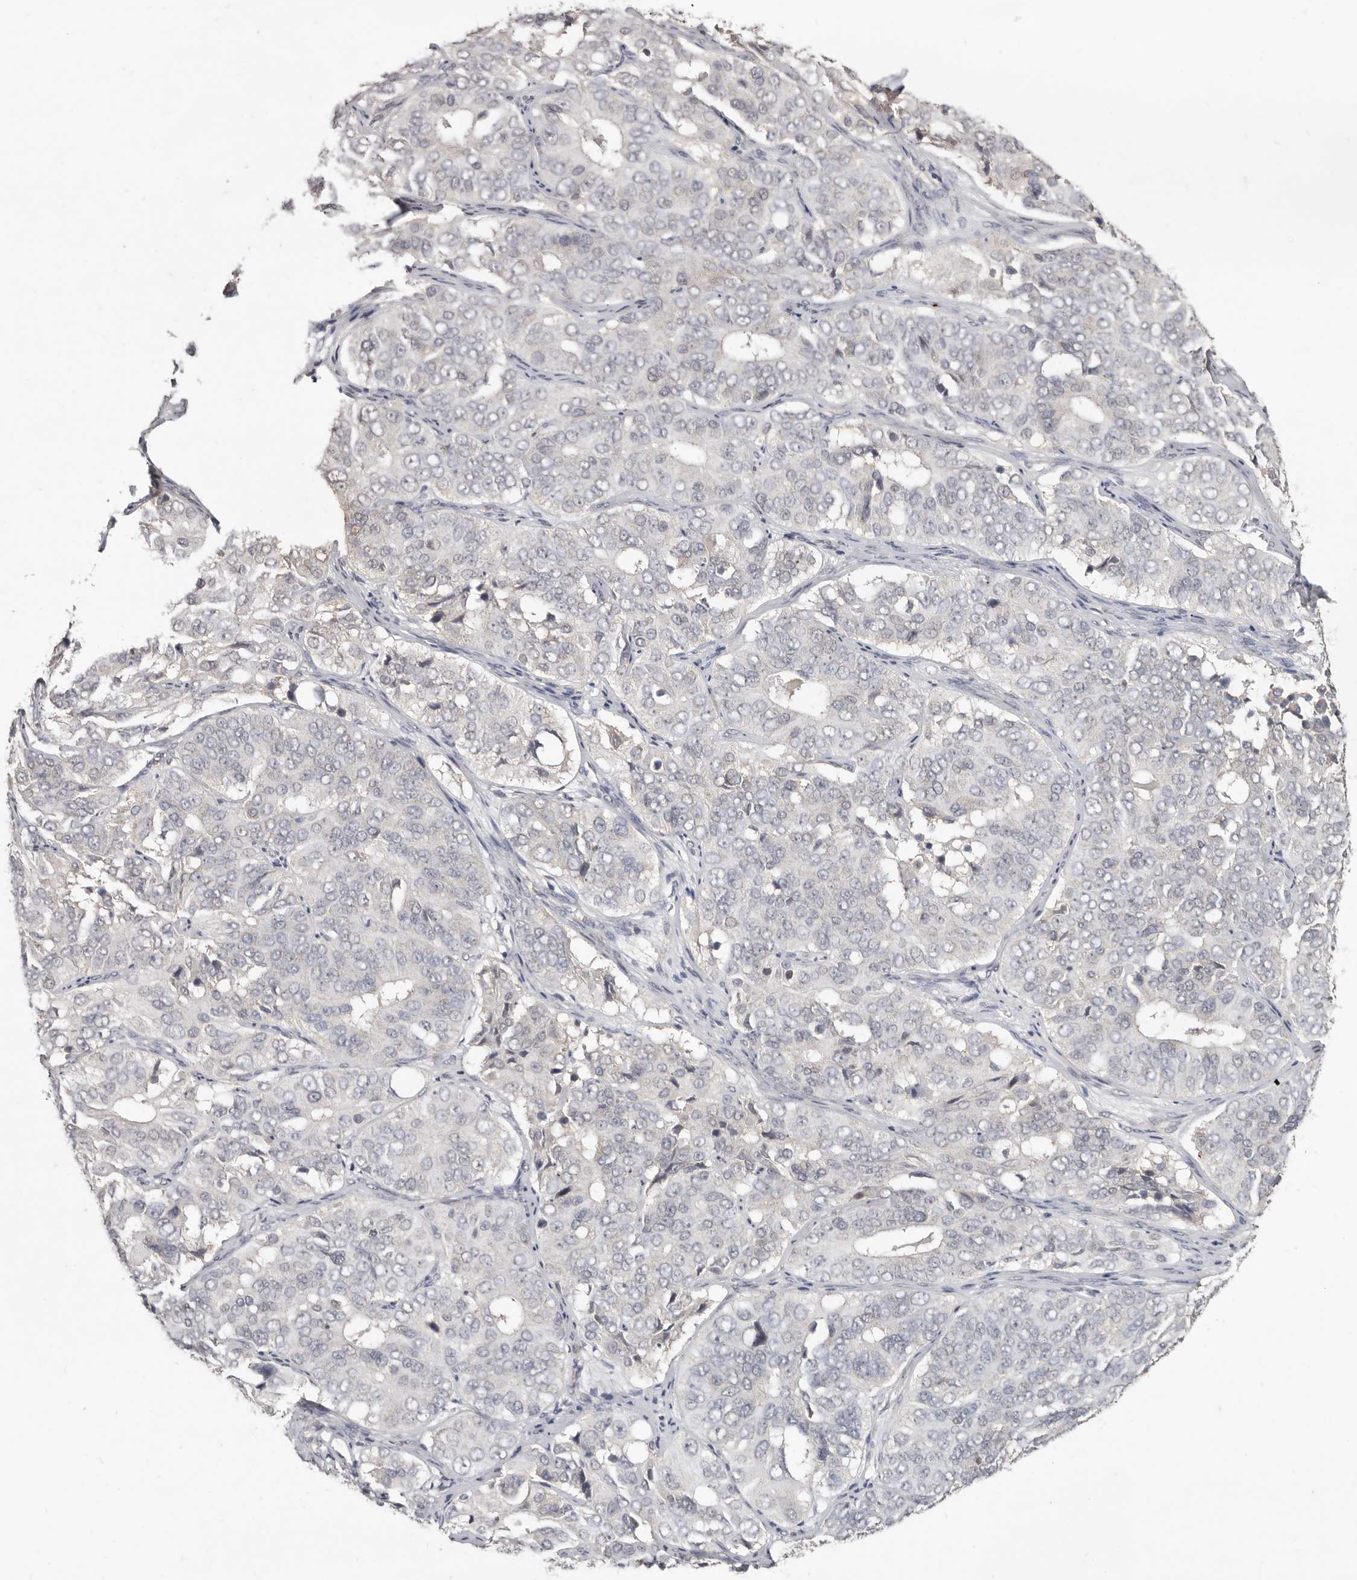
{"staining": {"intensity": "negative", "quantity": "none", "location": "none"}, "tissue": "ovarian cancer", "cell_type": "Tumor cells", "image_type": "cancer", "snomed": [{"axis": "morphology", "description": "Carcinoma, endometroid"}, {"axis": "topography", "description": "Ovary"}], "caption": "DAB (3,3'-diaminobenzidine) immunohistochemical staining of endometroid carcinoma (ovarian) demonstrates no significant positivity in tumor cells. The staining was performed using DAB to visualize the protein expression in brown, while the nuclei were stained in blue with hematoxylin (Magnification: 20x).", "gene": "LINGO2", "patient": {"sex": "female", "age": 51}}